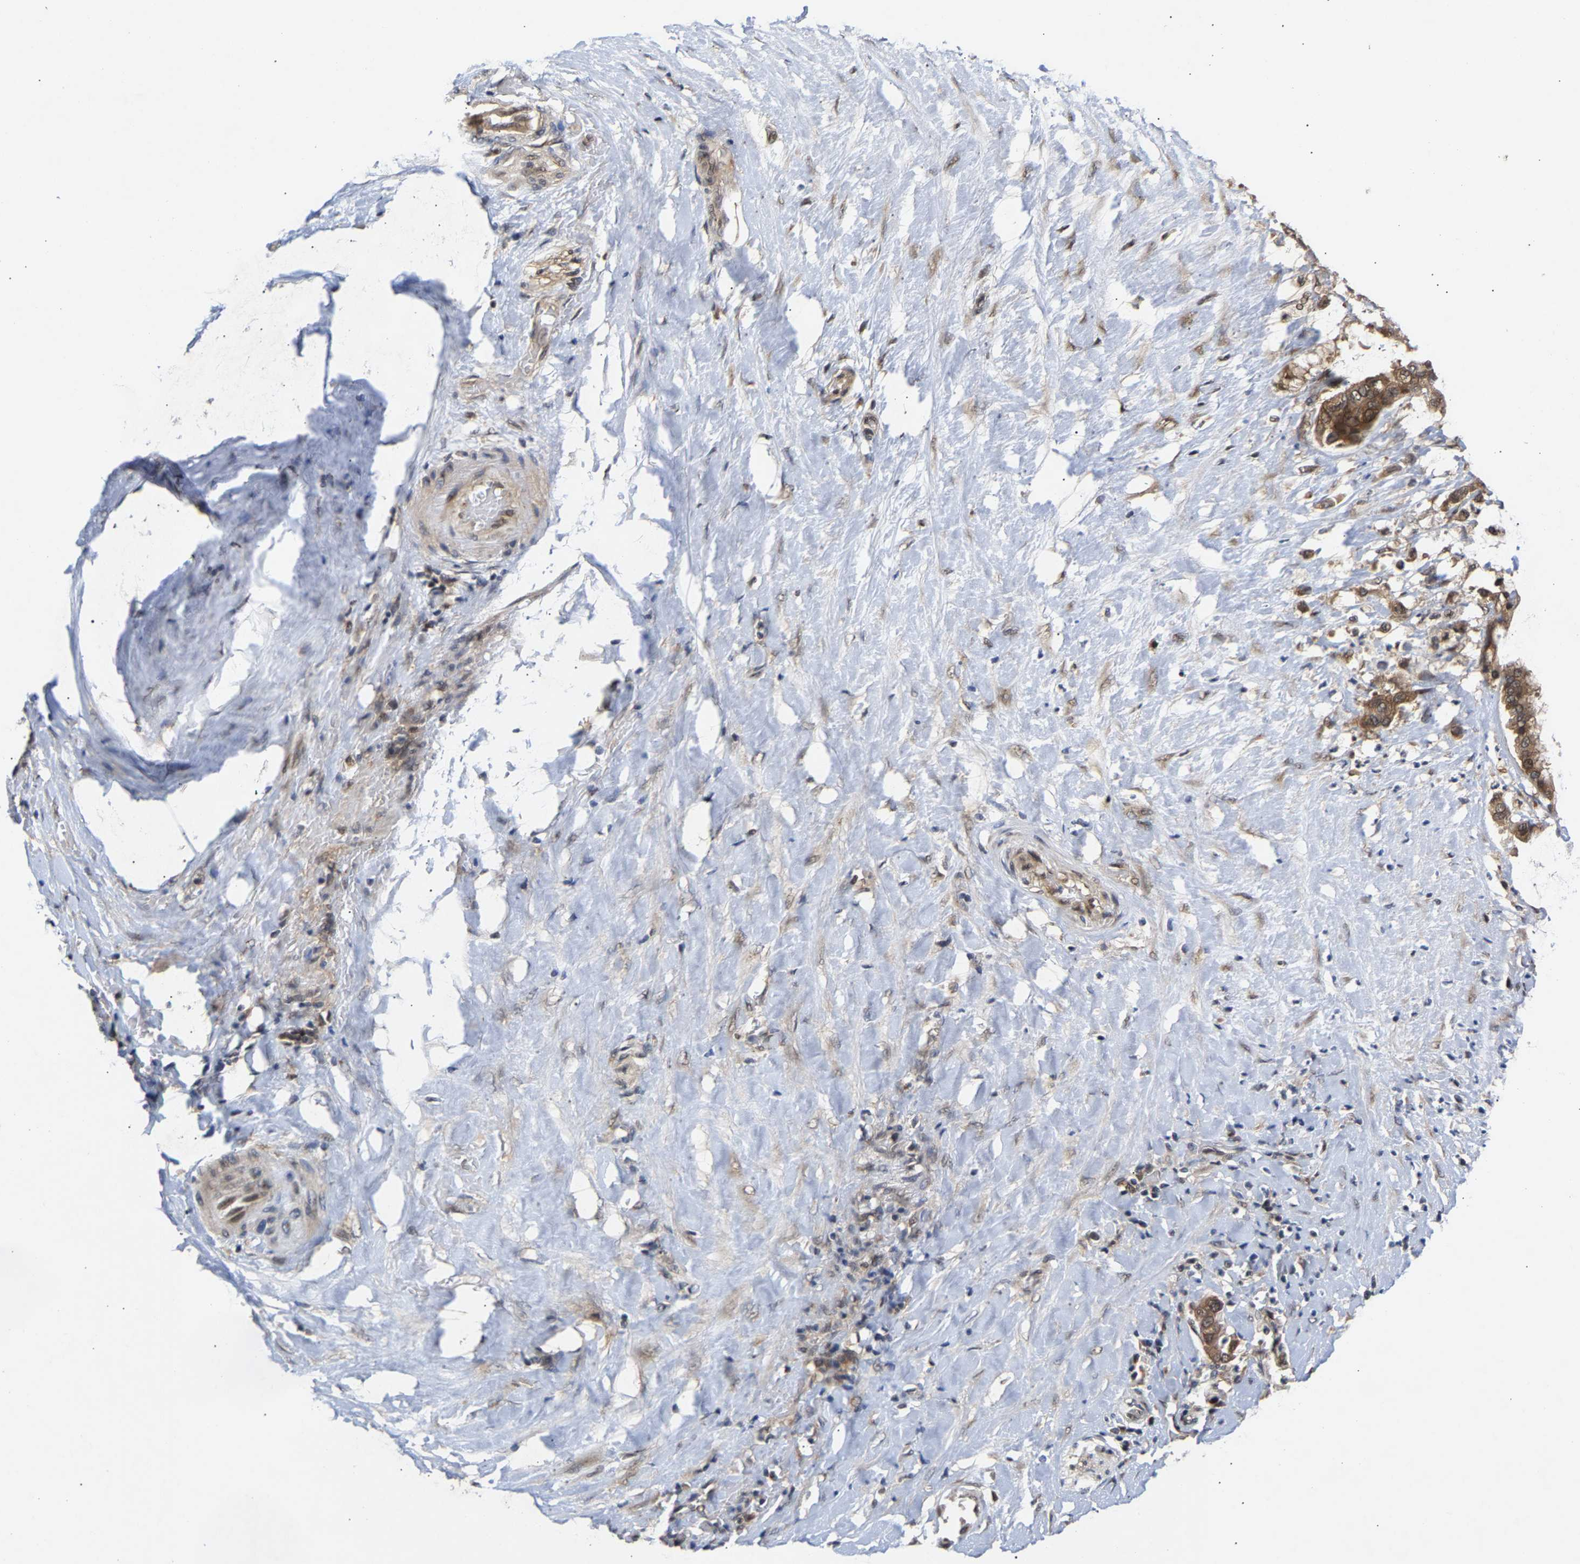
{"staining": {"intensity": "moderate", "quantity": ">75%", "location": "cytoplasmic/membranous"}, "tissue": "pancreatic cancer", "cell_type": "Tumor cells", "image_type": "cancer", "snomed": [{"axis": "morphology", "description": "Adenocarcinoma, NOS"}, {"axis": "topography", "description": "Pancreas"}], "caption": "Immunohistochemistry staining of pancreatic cancer (adenocarcinoma), which exhibits medium levels of moderate cytoplasmic/membranous staining in approximately >75% of tumor cells indicating moderate cytoplasmic/membranous protein expression. The staining was performed using DAB (3,3'-diaminobenzidine) (brown) for protein detection and nuclei were counterstained in hematoxylin (blue).", "gene": "CLIP2", "patient": {"sex": "male", "age": 41}}